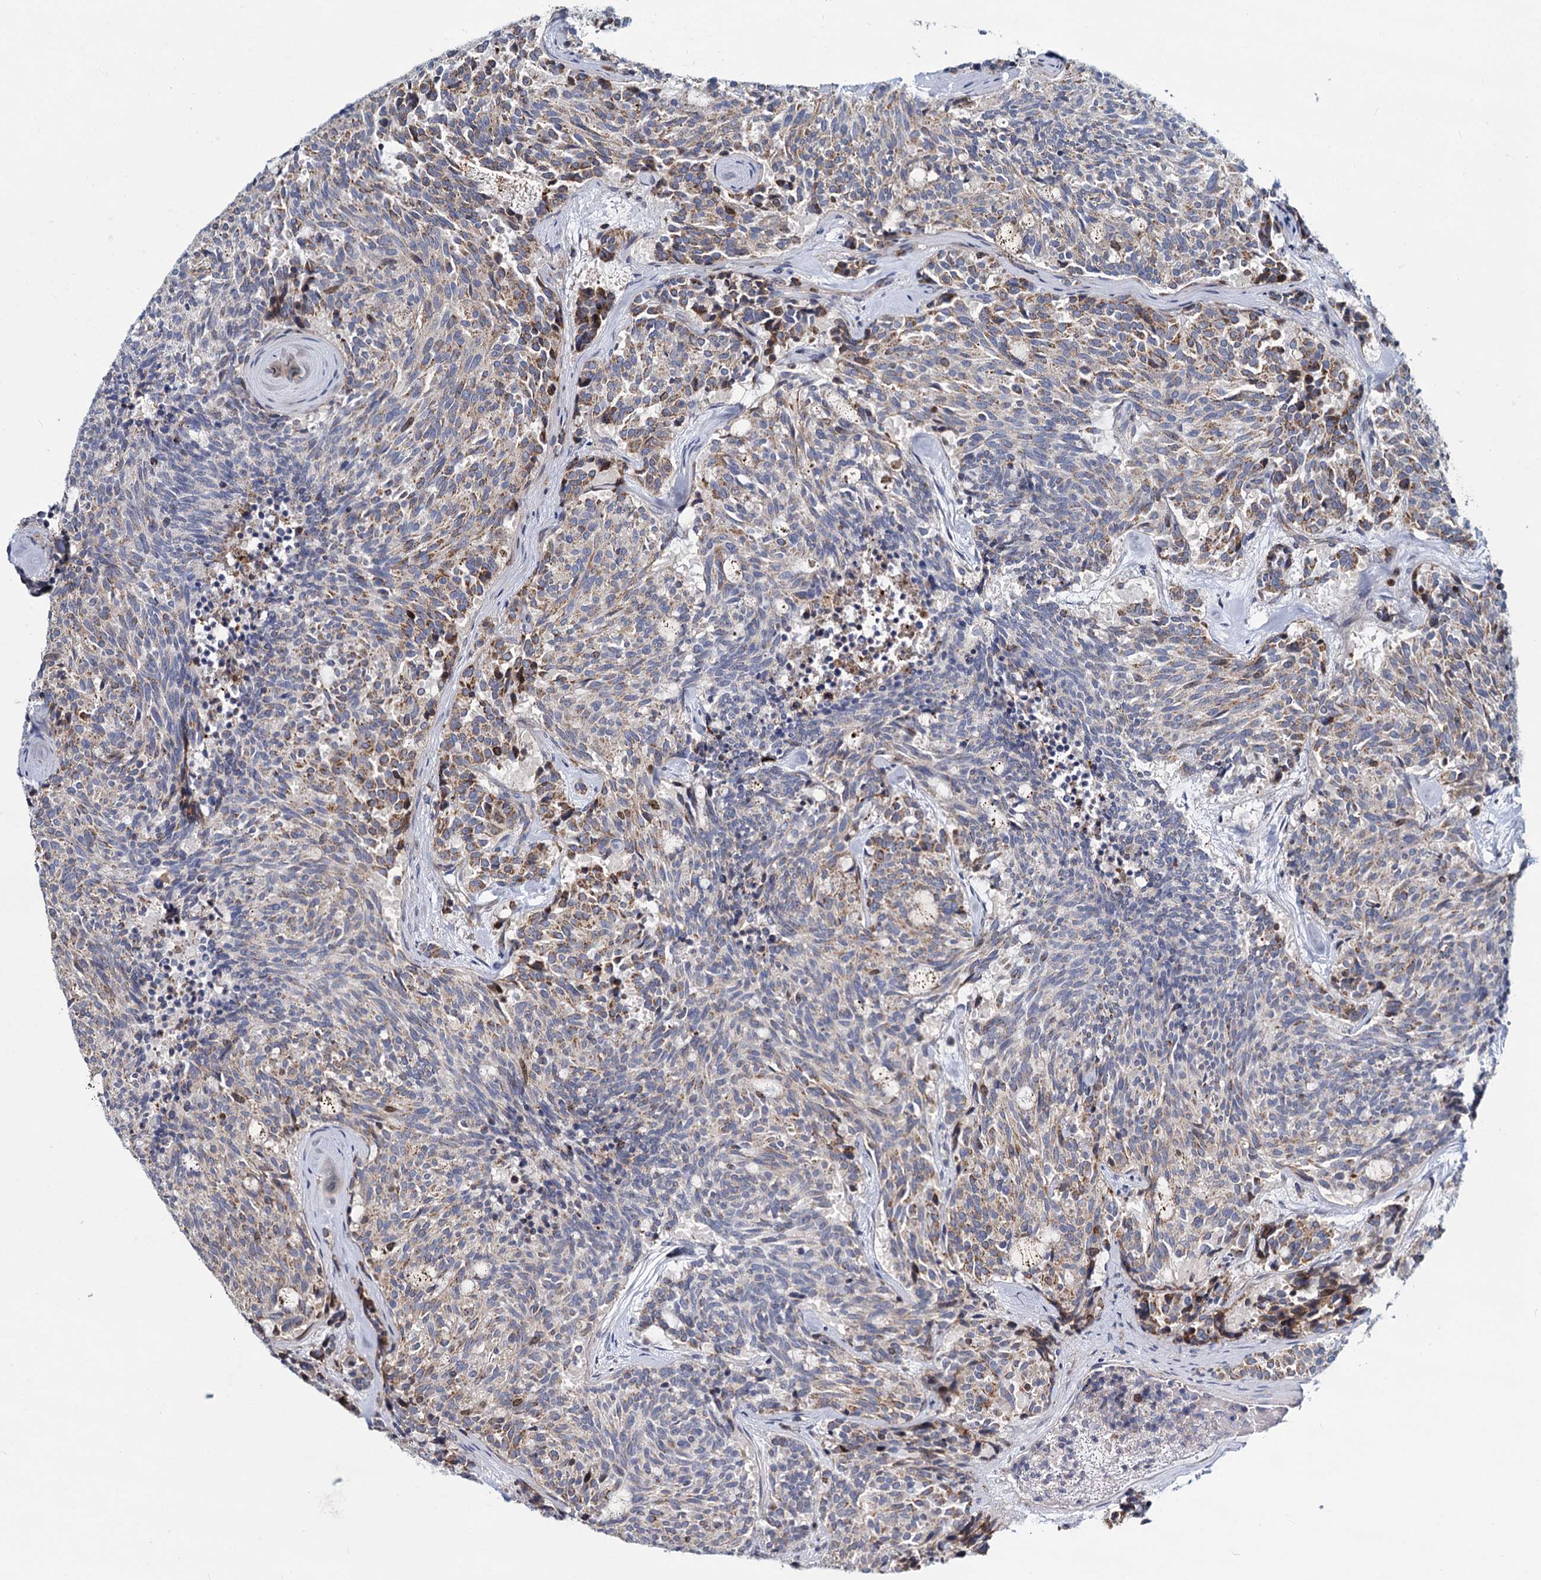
{"staining": {"intensity": "moderate", "quantity": "<25%", "location": "cytoplasmic/membranous"}, "tissue": "carcinoid", "cell_type": "Tumor cells", "image_type": "cancer", "snomed": [{"axis": "morphology", "description": "Carcinoid, malignant, NOS"}, {"axis": "topography", "description": "Pancreas"}], "caption": "Carcinoid stained with a protein marker displays moderate staining in tumor cells.", "gene": "DCUN1D2", "patient": {"sex": "female", "age": 54}}